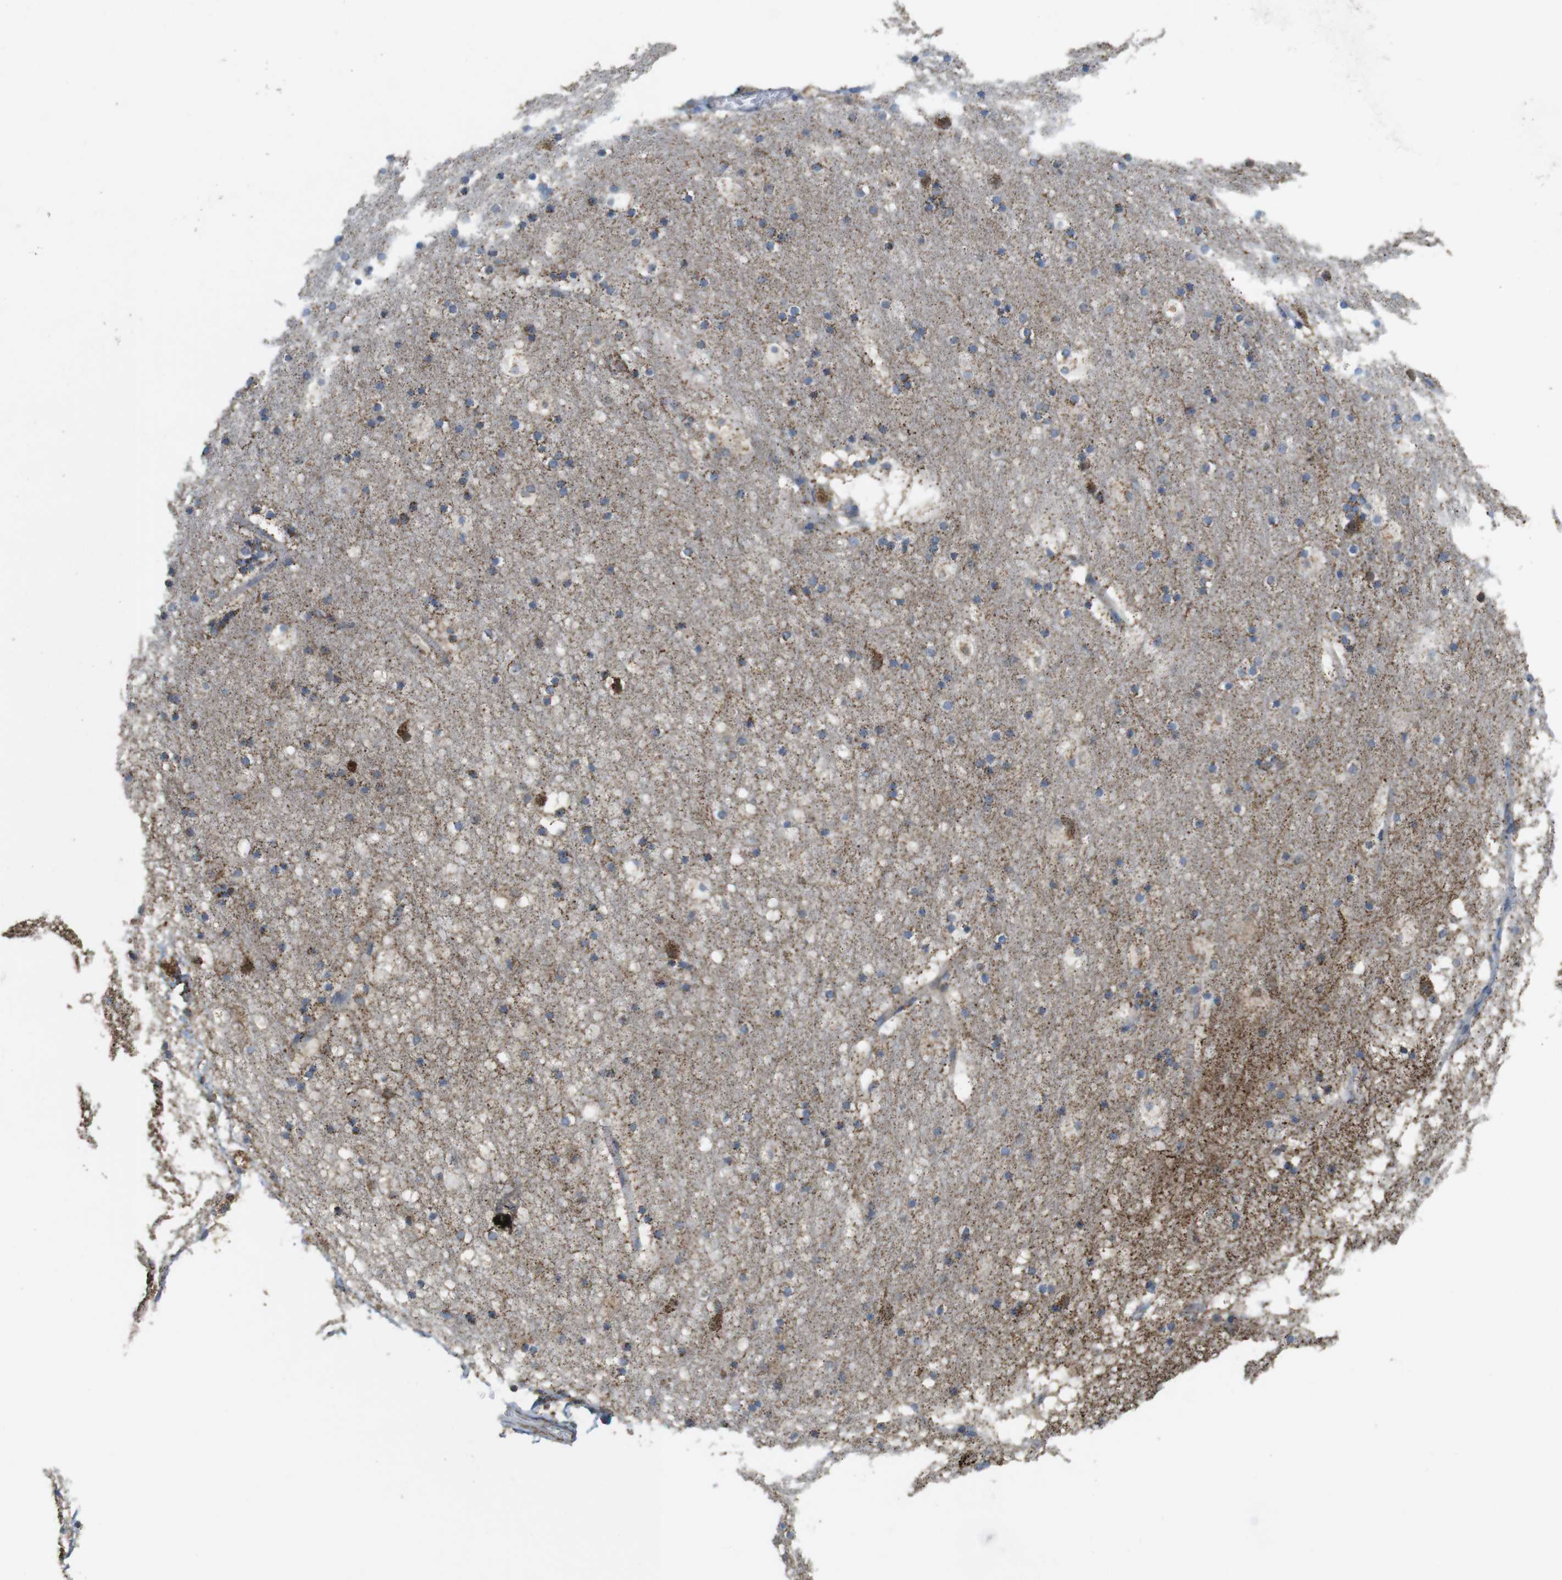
{"staining": {"intensity": "moderate", "quantity": "<25%", "location": "cytoplasmic/membranous"}, "tissue": "hippocampus", "cell_type": "Glial cells", "image_type": "normal", "snomed": [{"axis": "morphology", "description": "Normal tissue, NOS"}, {"axis": "topography", "description": "Hippocampus"}], "caption": "IHC micrograph of normal hippocampus: hippocampus stained using immunohistochemistry displays low levels of moderate protein expression localized specifically in the cytoplasmic/membranous of glial cells, appearing as a cytoplasmic/membranous brown color.", "gene": "CALHM2", "patient": {"sex": "male", "age": 45}}